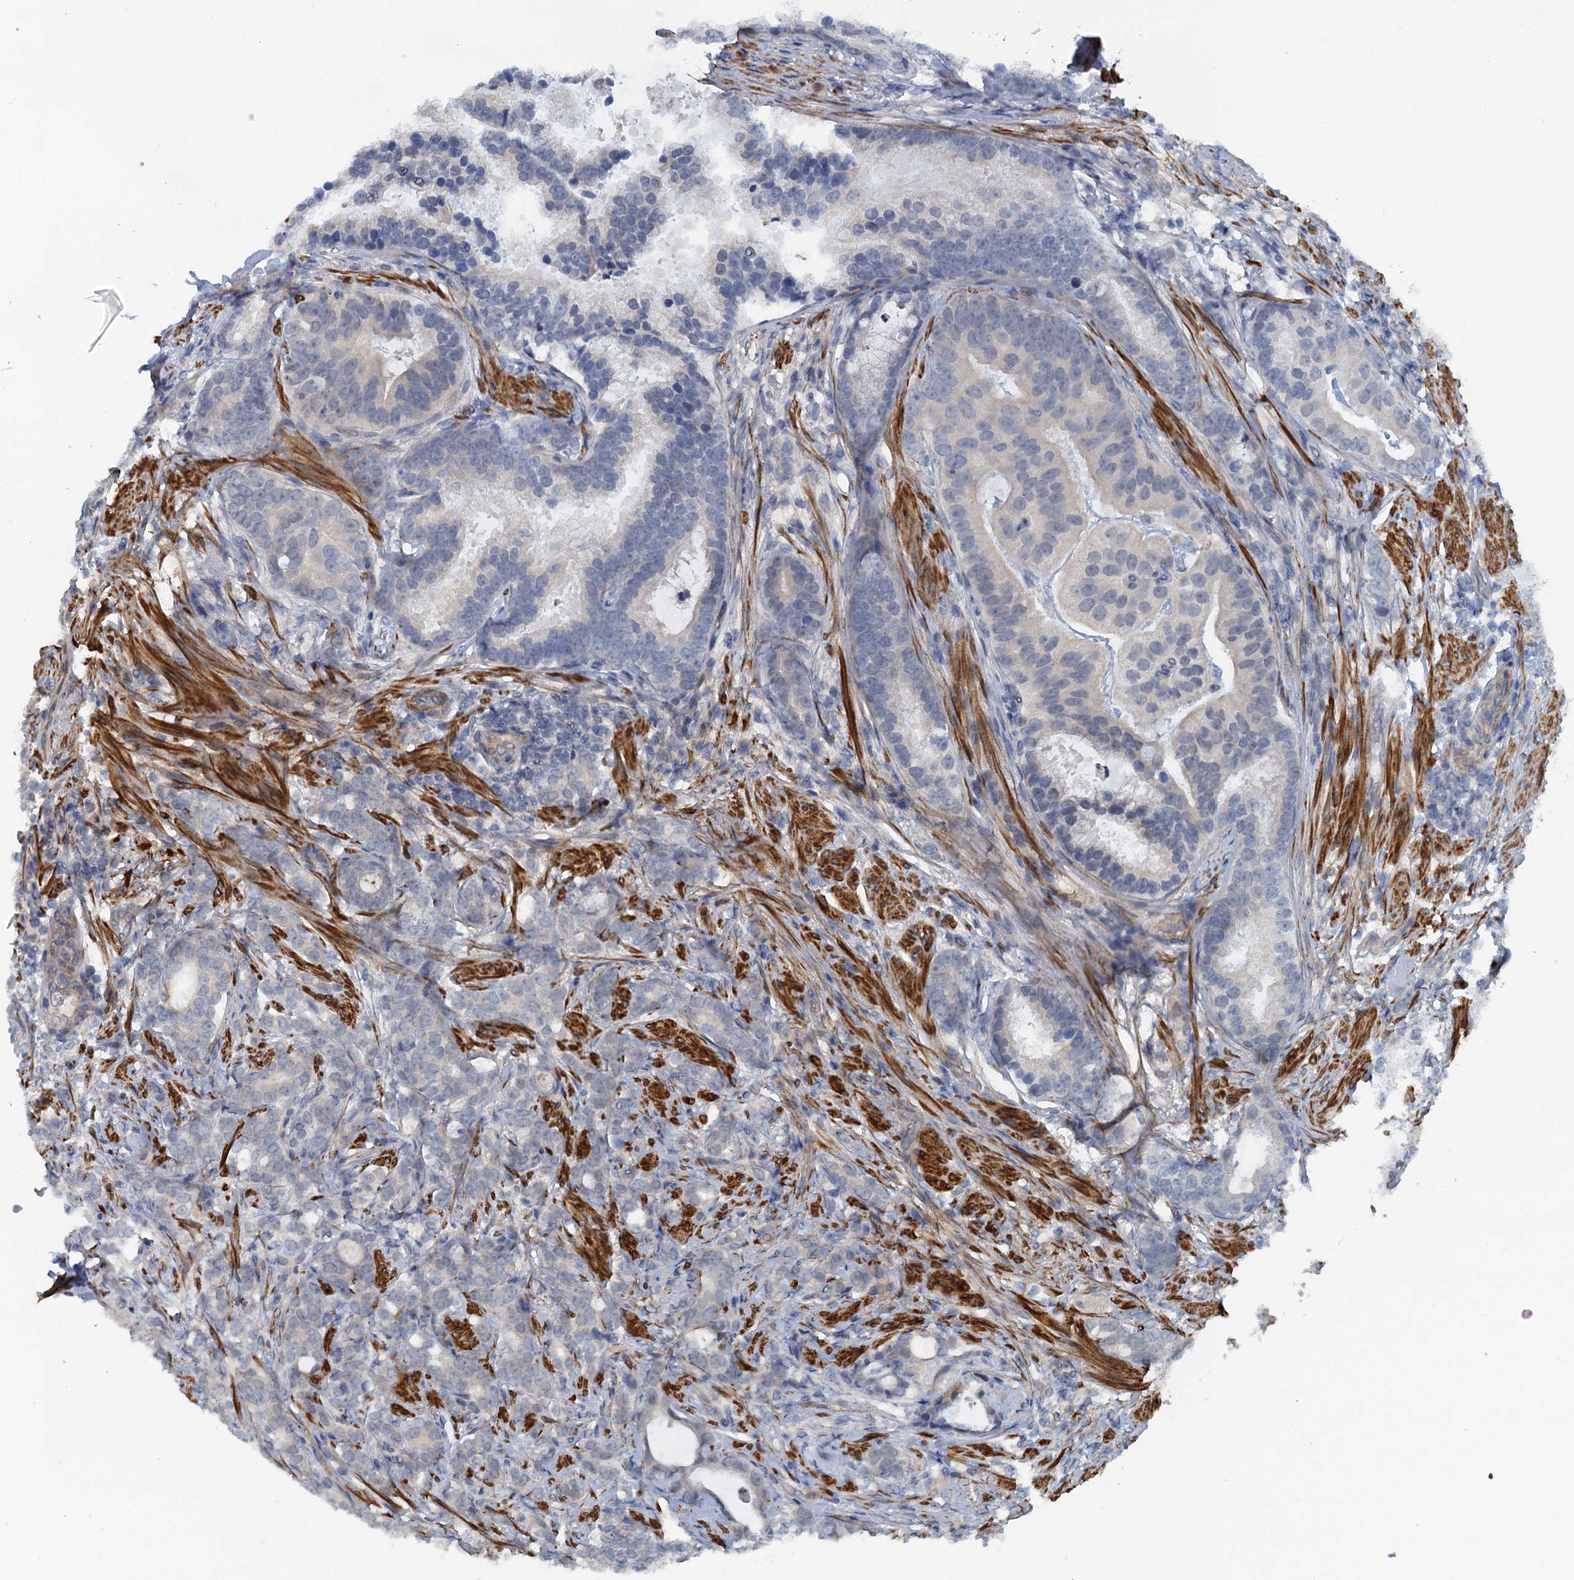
{"staining": {"intensity": "negative", "quantity": "none", "location": "none"}, "tissue": "prostate cancer", "cell_type": "Tumor cells", "image_type": "cancer", "snomed": [{"axis": "morphology", "description": "Adenocarcinoma, Low grade"}, {"axis": "topography", "description": "Prostate"}], "caption": "Tumor cells show no significant protein staining in prostate cancer.", "gene": "MYO16", "patient": {"sex": "male", "age": 71}}